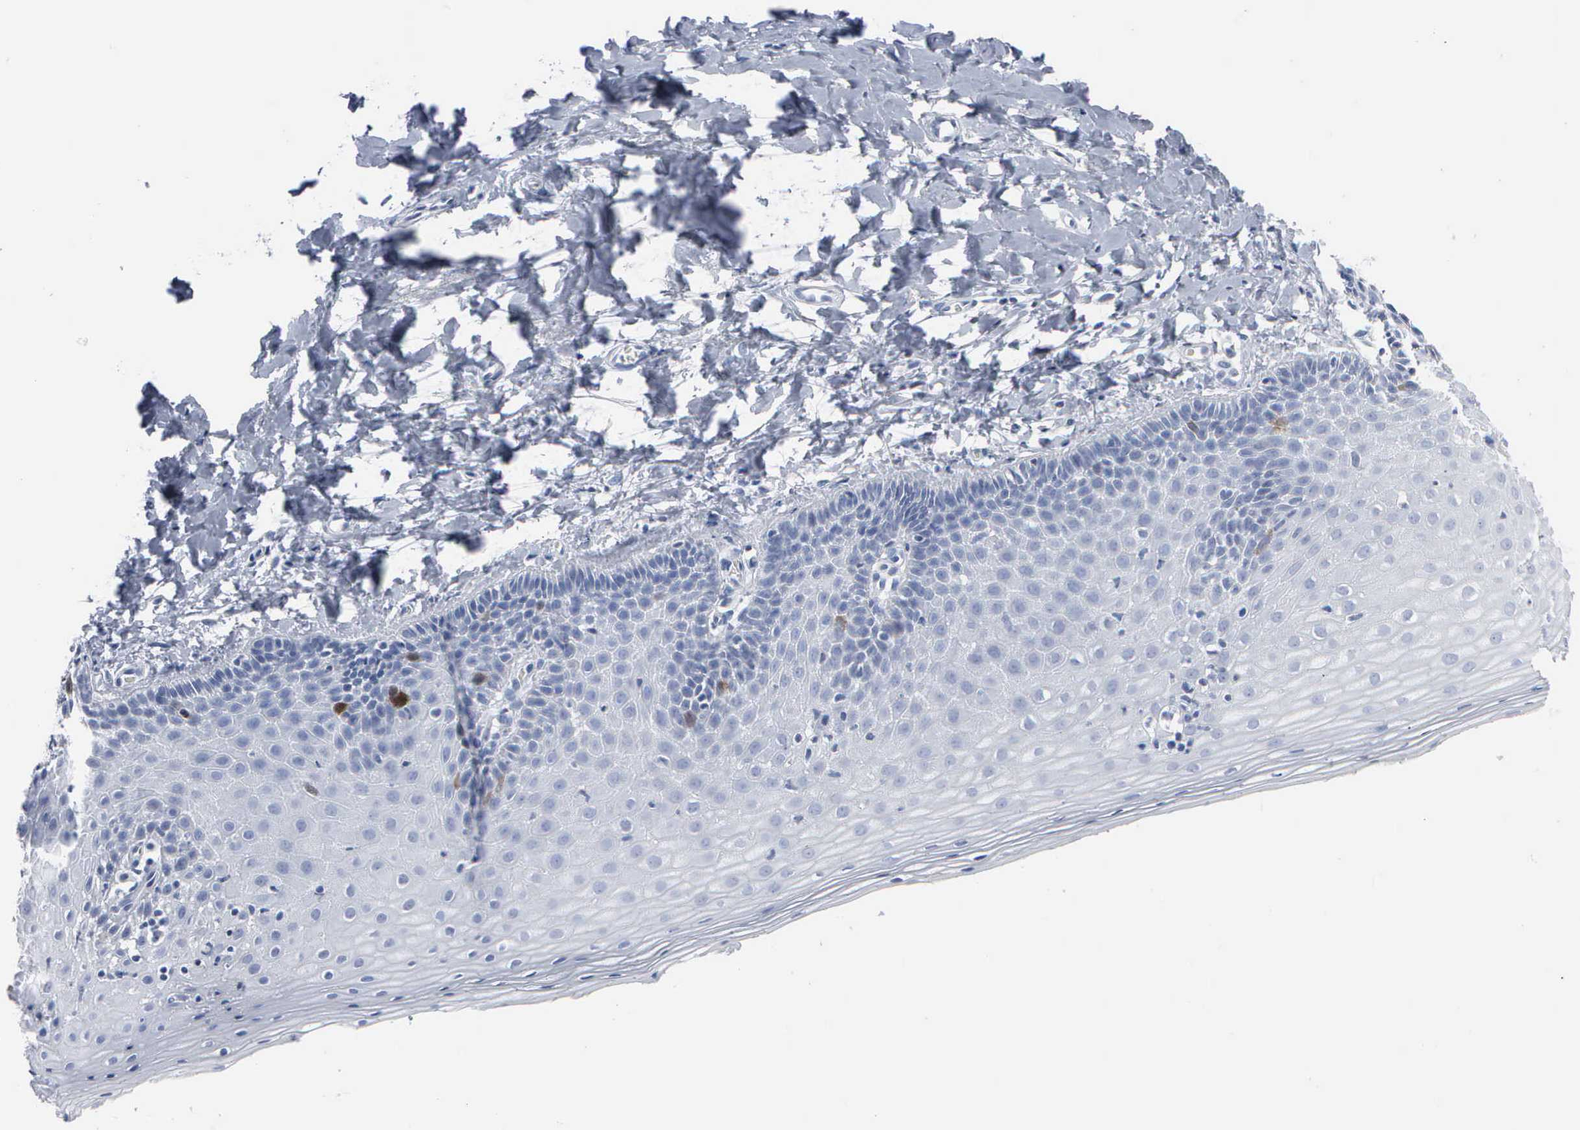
{"staining": {"intensity": "negative", "quantity": "none", "location": "none"}, "tissue": "cervix", "cell_type": "Glandular cells", "image_type": "normal", "snomed": [{"axis": "morphology", "description": "Normal tissue, NOS"}, {"axis": "topography", "description": "Cervix"}], "caption": "There is no significant positivity in glandular cells of cervix. The staining is performed using DAB (3,3'-diaminobenzidine) brown chromogen with nuclei counter-stained in using hematoxylin.", "gene": "CCNB1", "patient": {"sex": "female", "age": 53}}